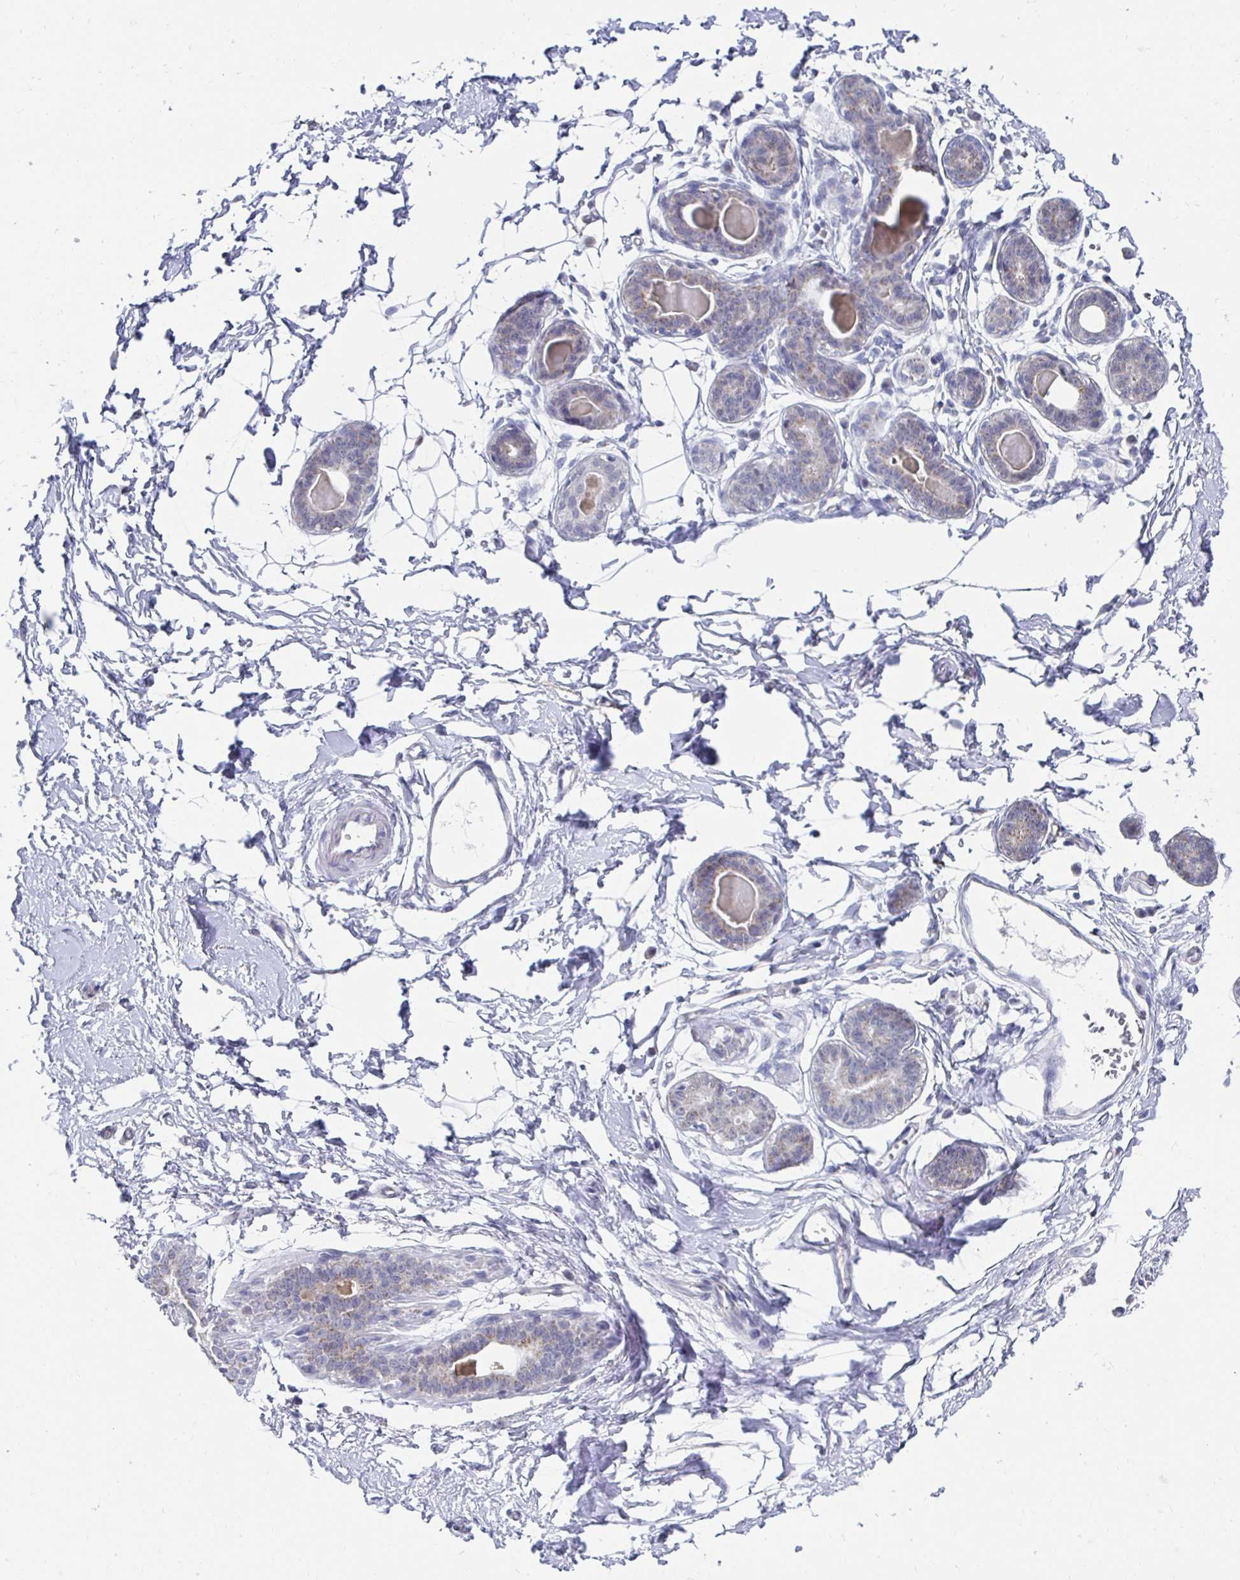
{"staining": {"intensity": "negative", "quantity": "none", "location": "none"}, "tissue": "breast", "cell_type": "Adipocytes", "image_type": "normal", "snomed": [{"axis": "morphology", "description": "Normal tissue, NOS"}, {"axis": "topography", "description": "Breast"}], "caption": "High magnification brightfield microscopy of benign breast stained with DAB (3,3'-diaminobenzidine) (brown) and counterstained with hematoxylin (blue): adipocytes show no significant positivity. (Stains: DAB immunohistochemistry (IHC) with hematoxylin counter stain, Microscopy: brightfield microscopy at high magnification).", "gene": "NOCT", "patient": {"sex": "female", "age": 45}}